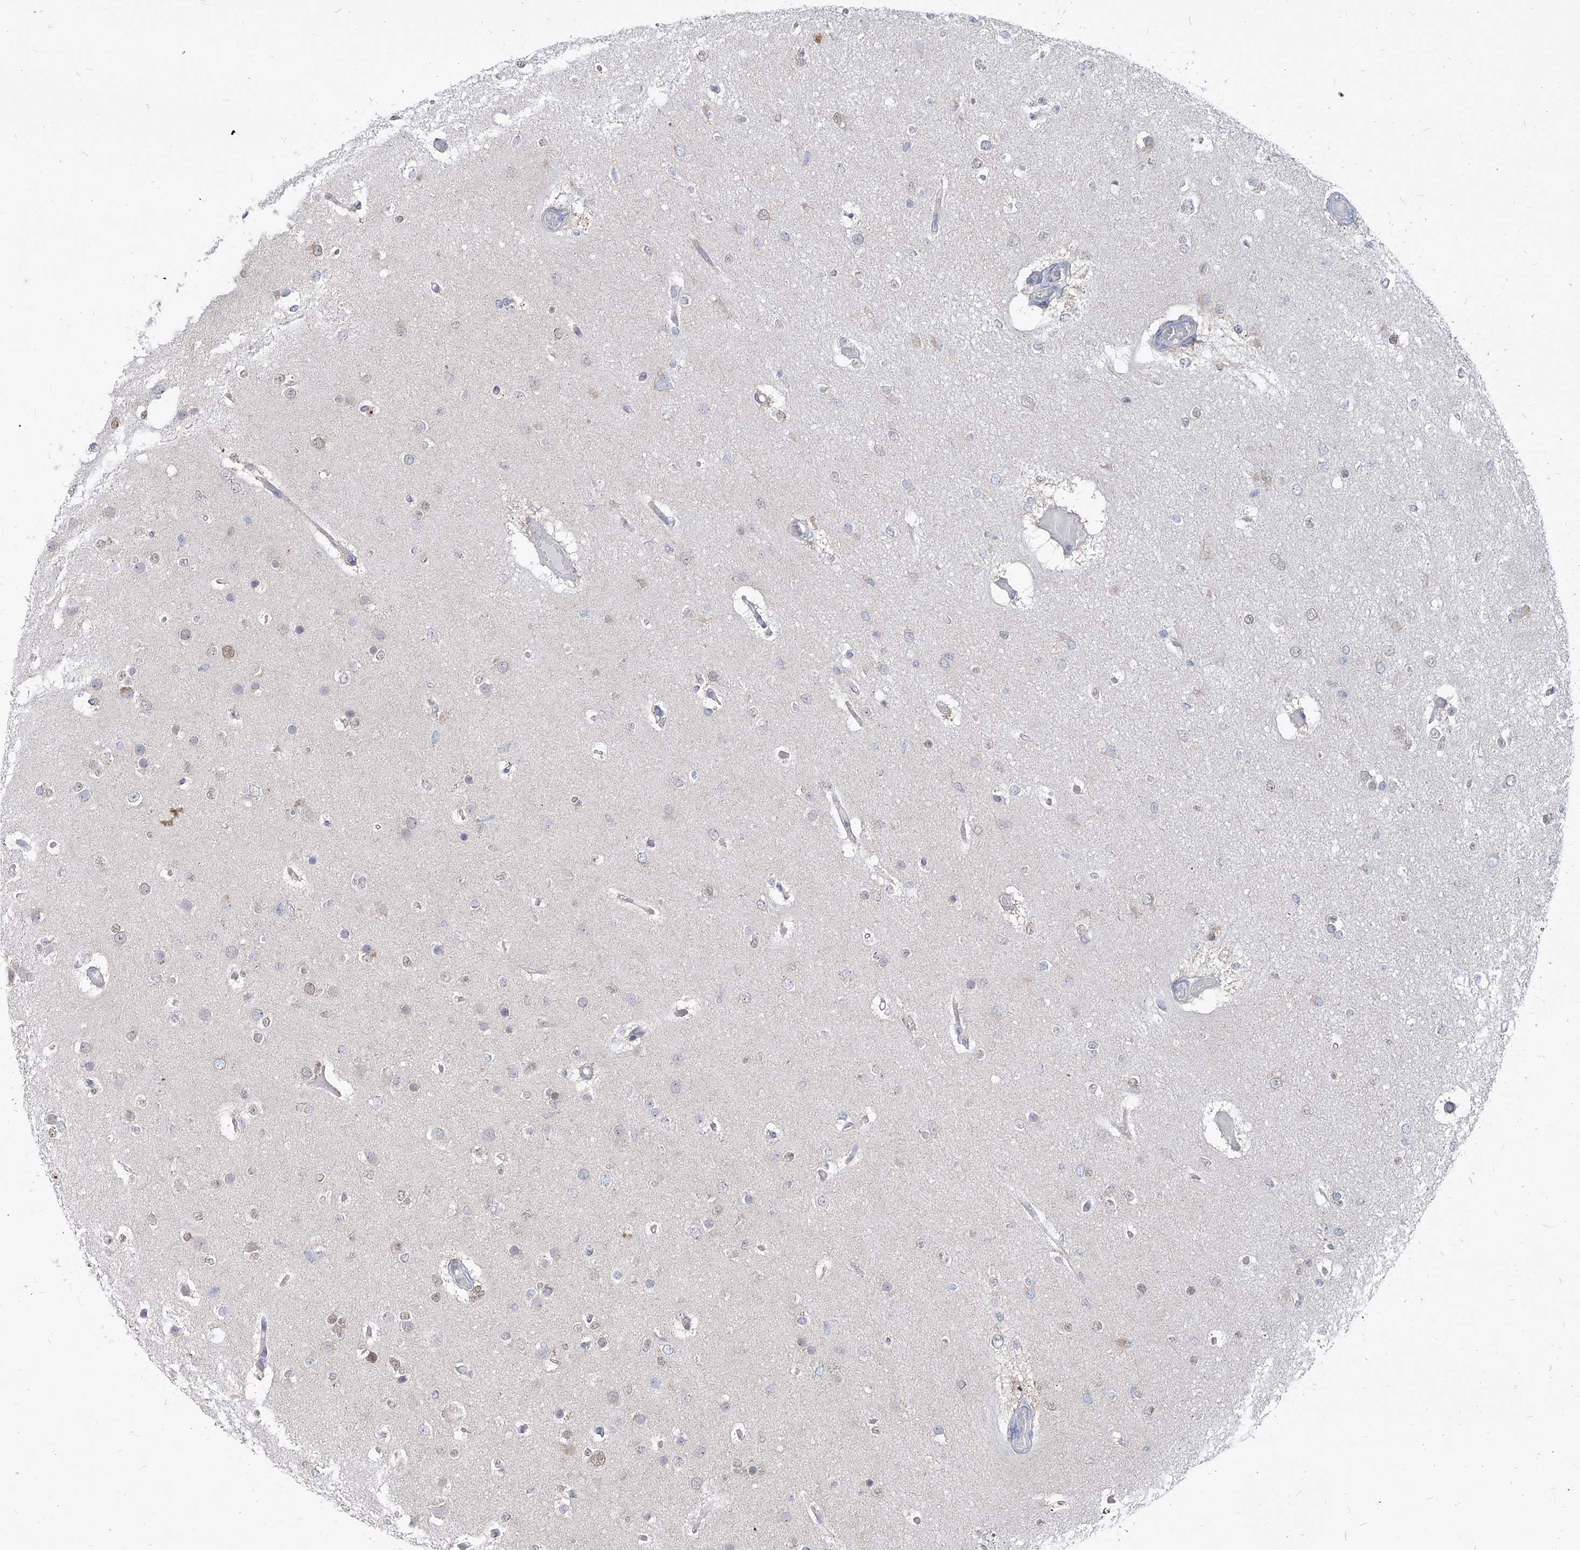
{"staining": {"intensity": "negative", "quantity": "none", "location": "none"}, "tissue": "glioma", "cell_type": "Tumor cells", "image_type": "cancer", "snomed": [{"axis": "morphology", "description": "Glioma, malignant, Low grade"}, {"axis": "topography", "description": "Brain"}], "caption": "This is a photomicrograph of IHC staining of low-grade glioma (malignant), which shows no expression in tumor cells. Brightfield microscopy of immunohistochemistry (IHC) stained with DAB (3,3'-diaminobenzidine) (brown) and hematoxylin (blue), captured at high magnification.", "gene": "AGPS", "patient": {"sex": "female", "age": 22}}